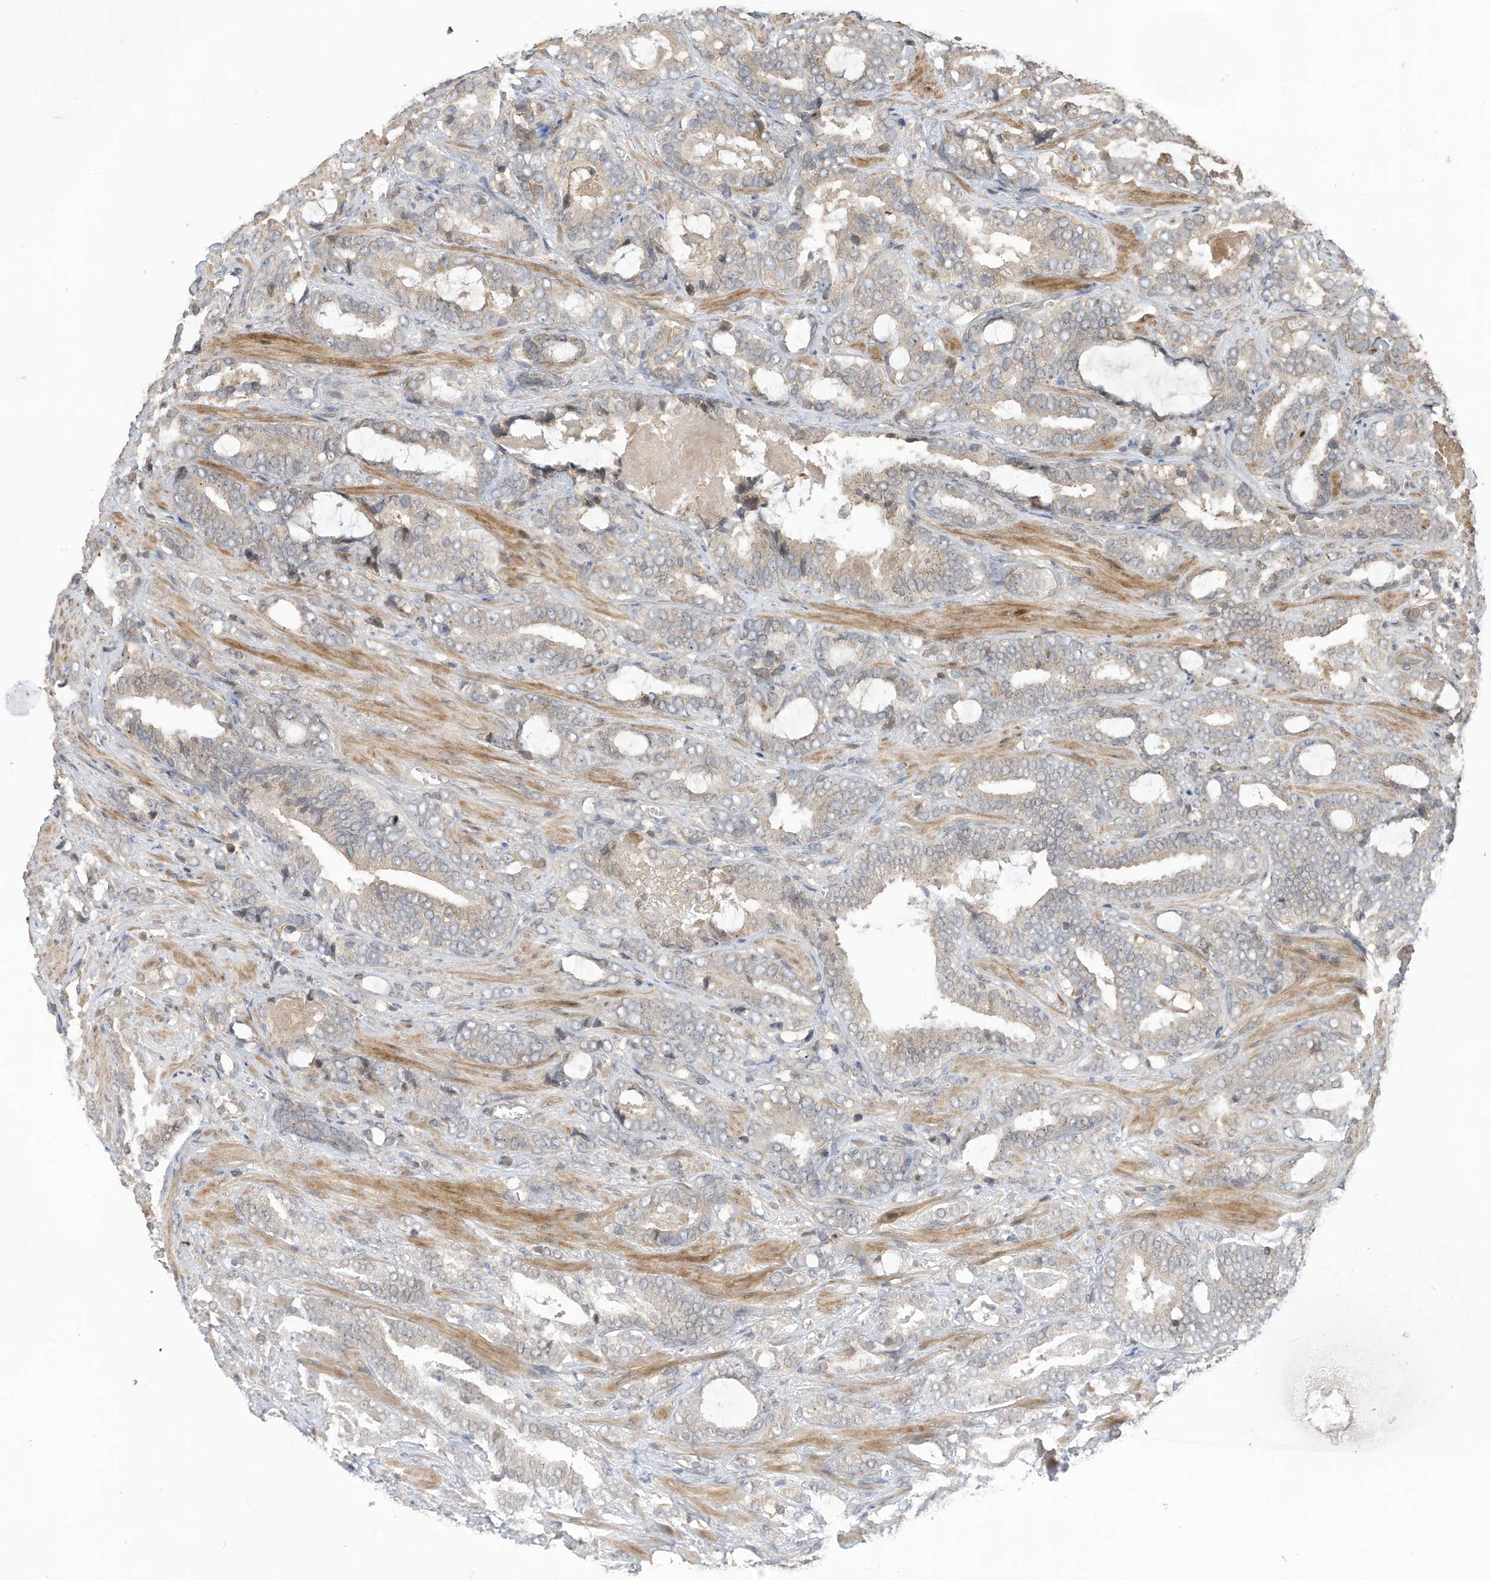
{"staining": {"intensity": "negative", "quantity": "none", "location": "none"}, "tissue": "prostate cancer", "cell_type": "Tumor cells", "image_type": "cancer", "snomed": [{"axis": "morphology", "description": "Adenocarcinoma, High grade"}, {"axis": "topography", "description": "Prostate and seminal vesicle, NOS"}], "caption": "High-grade adenocarcinoma (prostate) was stained to show a protein in brown. There is no significant expression in tumor cells.", "gene": "REC8", "patient": {"sex": "male", "age": 67}}